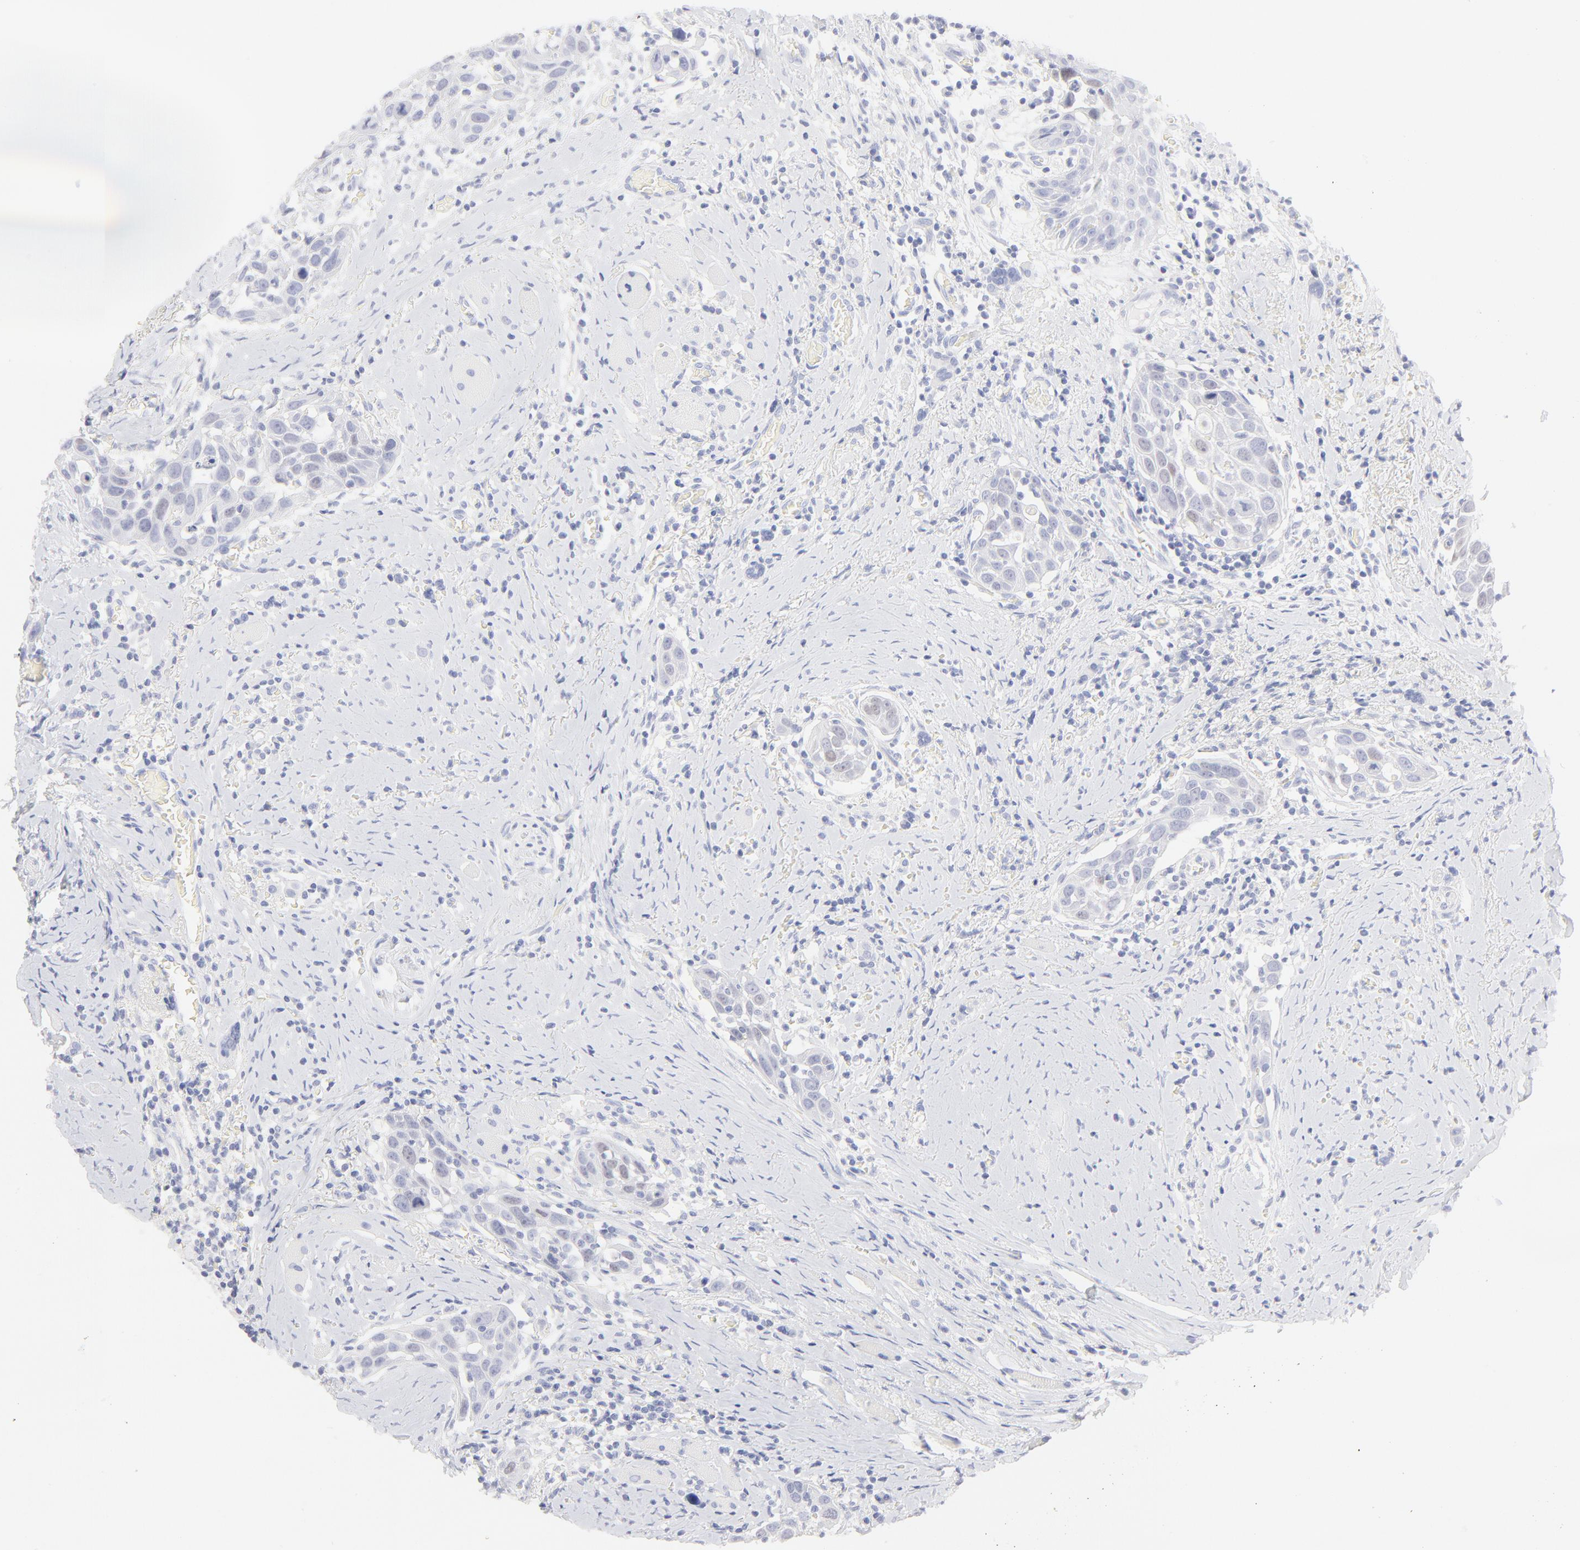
{"staining": {"intensity": "weak", "quantity": "<25%", "location": "nuclear"}, "tissue": "head and neck cancer", "cell_type": "Tumor cells", "image_type": "cancer", "snomed": [{"axis": "morphology", "description": "Squamous cell carcinoma, NOS"}, {"axis": "topography", "description": "Oral tissue"}, {"axis": "topography", "description": "Head-Neck"}], "caption": "The histopathology image exhibits no staining of tumor cells in head and neck cancer (squamous cell carcinoma).", "gene": "ELF3", "patient": {"sex": "female", "age": 50}}